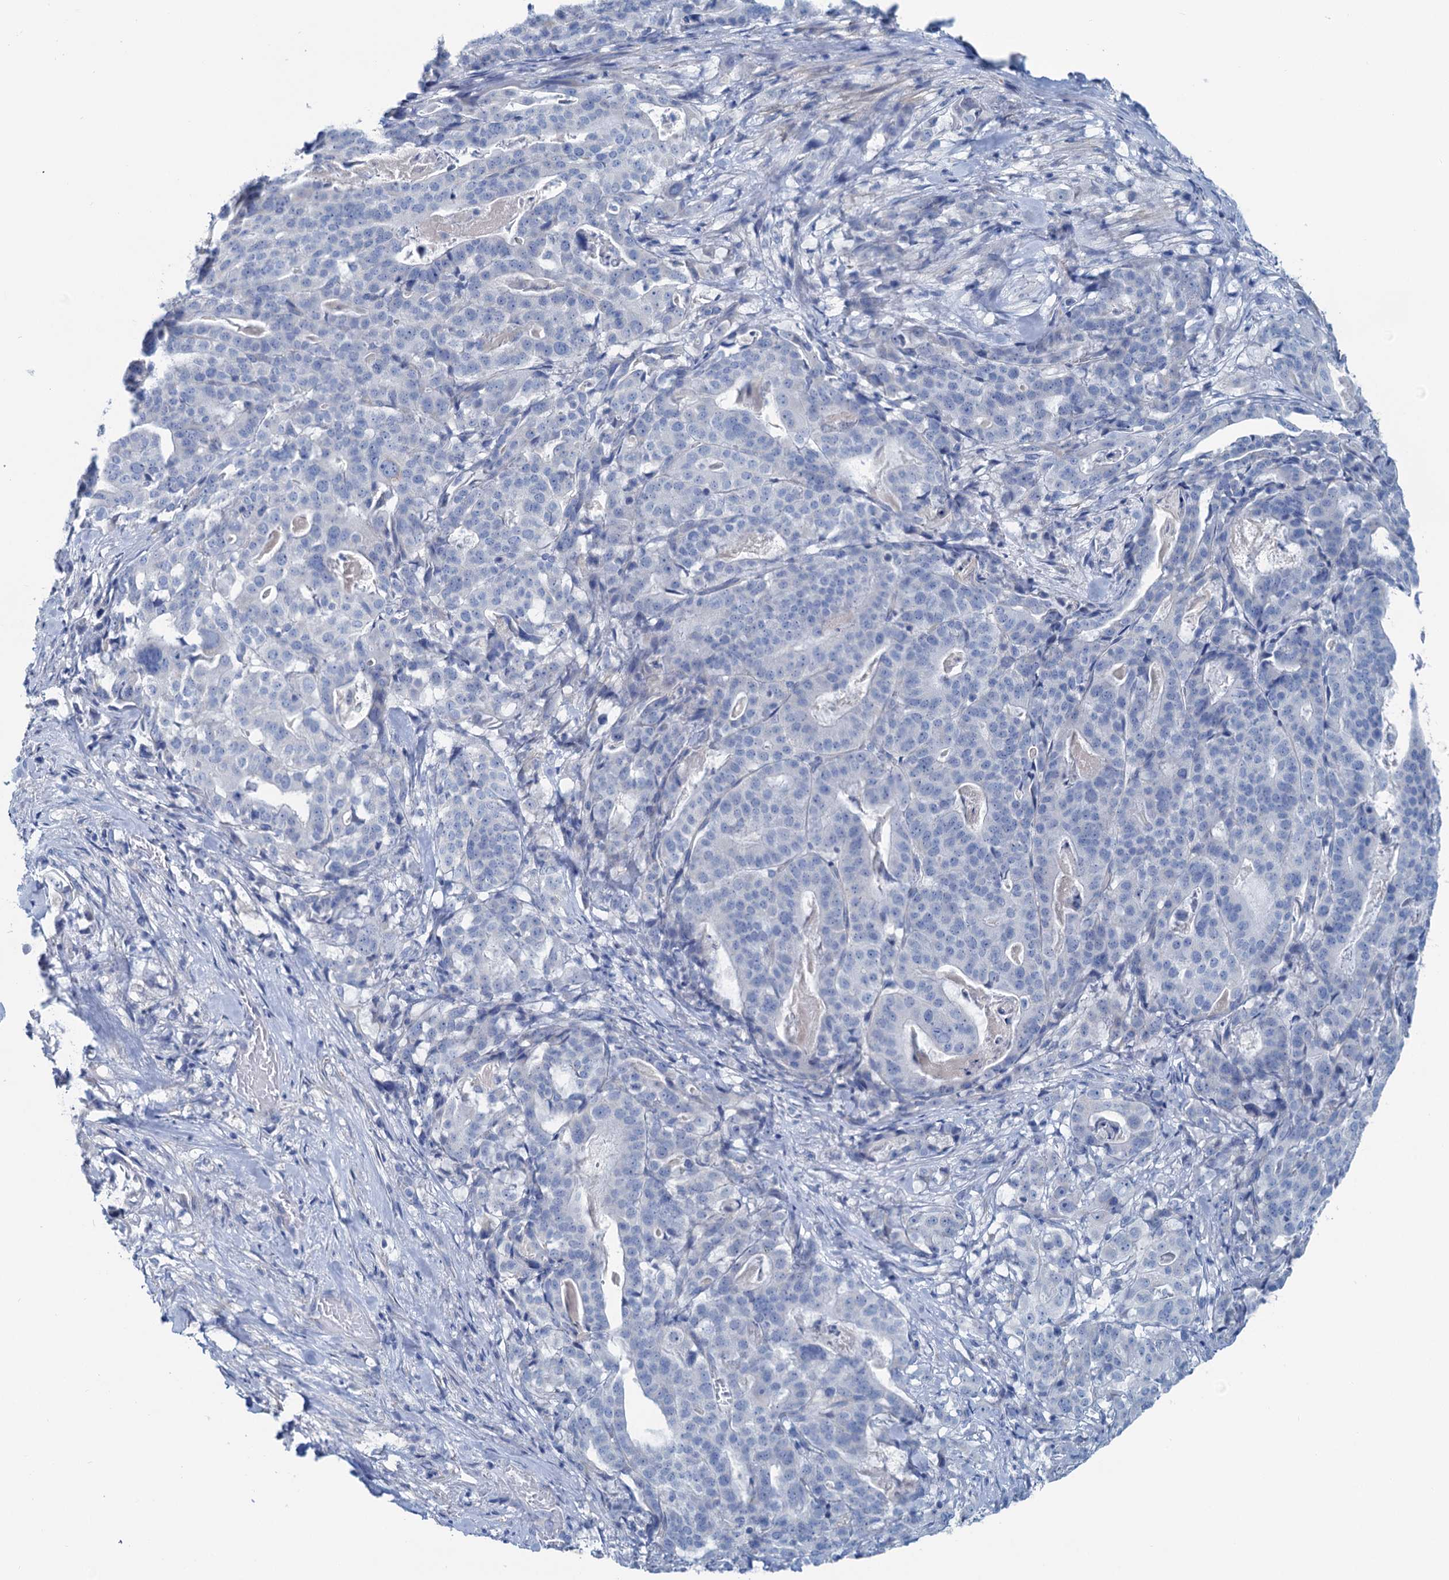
{"staining": {"intensity": "negative", "quantity": "none", "location": "none"}, "tissue": "stomach cancer", "cell_type": "Tumor cells", "image_type": "cancer", "snomed": [{"axis": "morphology", "description": "Adenocarcinoma, NOS"}, {"axis": "topography", "description": "Stomach"}], "caption": "This micrograph is of stomach cancer stained with immunohistochemistry to label a protein in brown with the nuclei are counter-stained blue. There is no positivity in tumor cells.", "gene": "SLC1A3", "patient": {"sex": "male", "age": 48}}